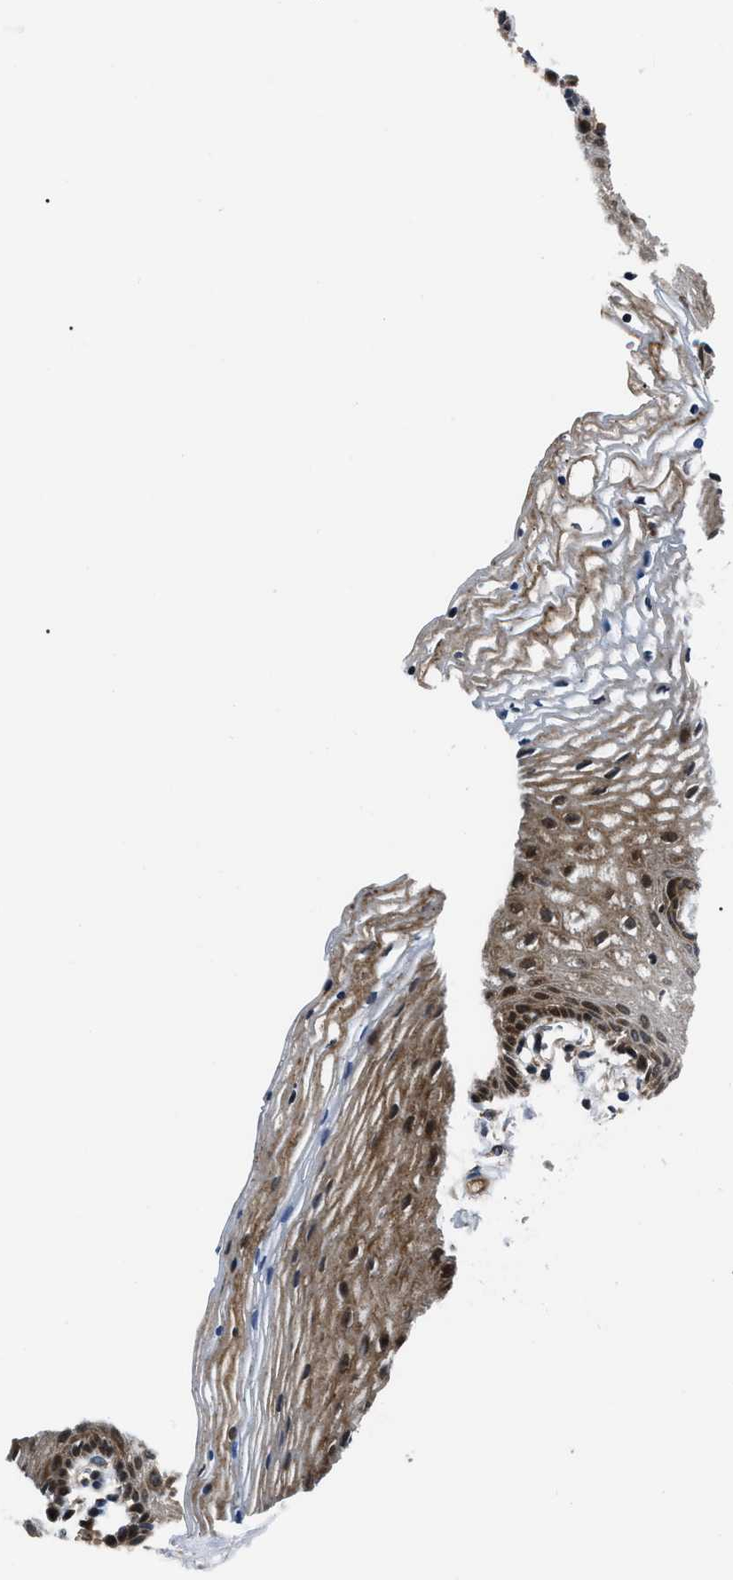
{"staining": {"intensity": "strong", "quantity": "25%-75%", "location": "cytoplasmic/membranous"}, "tissue": "vagina", "cell_type": "Squamous epithelial cells", "image_type": "normal", "snomed": [{"axis": "morphology", "description": "Normal tissue, NOS"}, {"axis": "topography", "description": "Vagina"}], "caption": "An image showing strong cytoplasmic/membranous expression in about 25%-75% of squamous epithelial cells in normal vagina, as visualized by brown immunohistochemical staining.", "gene": "PPWD1", "patient": {"sex": "female", "age": 32}}